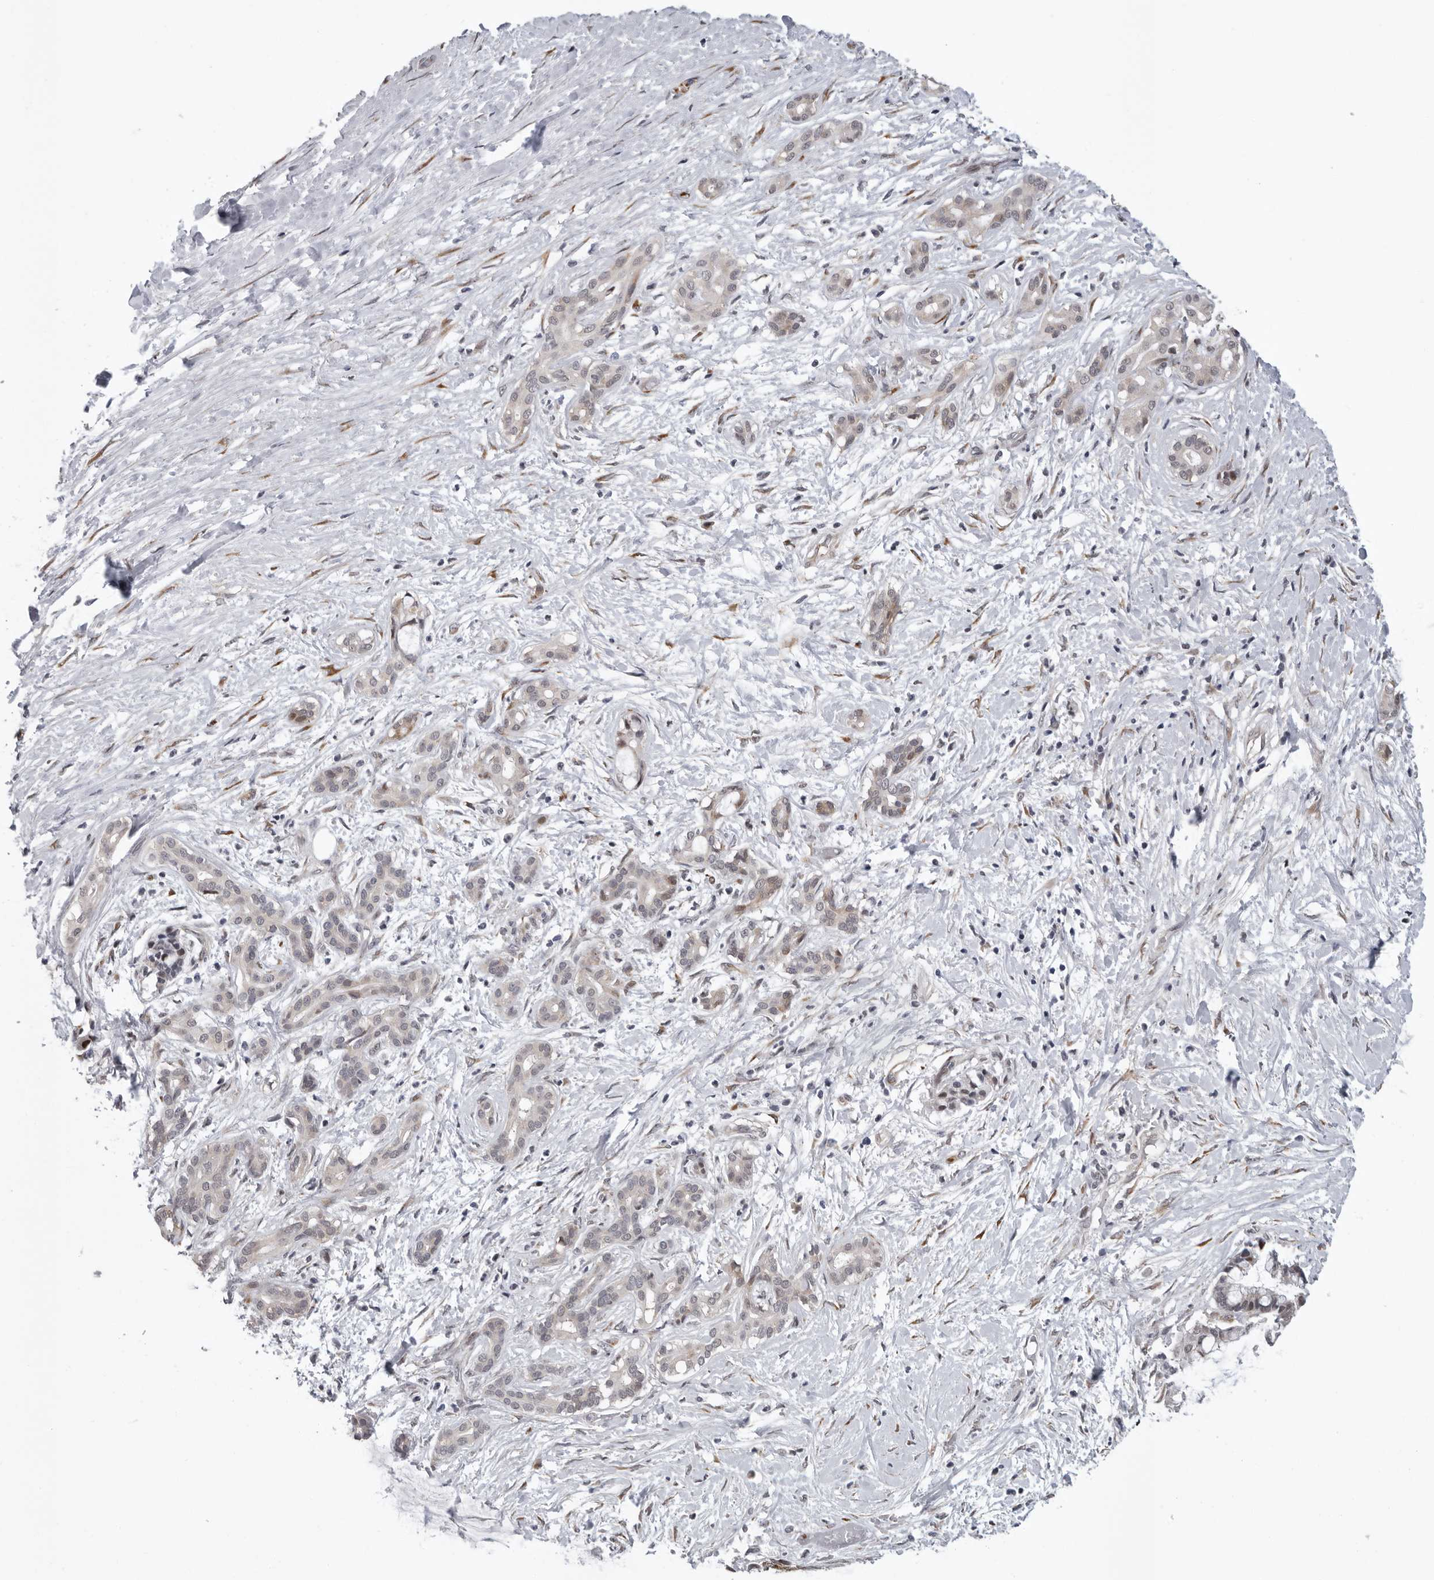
{"staining": {"intensity": "weak", "quantity": "<25%", "location": "nuclear"}, "tissue": "pancreatic cancer", "cell_type": "Tumor cells", "image_type": "cancer", "snomed": [{"axis": "morphology", "description": "Adenocarcinoma, NOS"}, {"axis": "topography", "description": "Pancreas"}], "caption": "The histopathology image exhibits no staining of tumor cells in pancreatic adenocarcinoma.", "gene": "RALGPS2", "patient": {"sex": "male", "age": 41}}